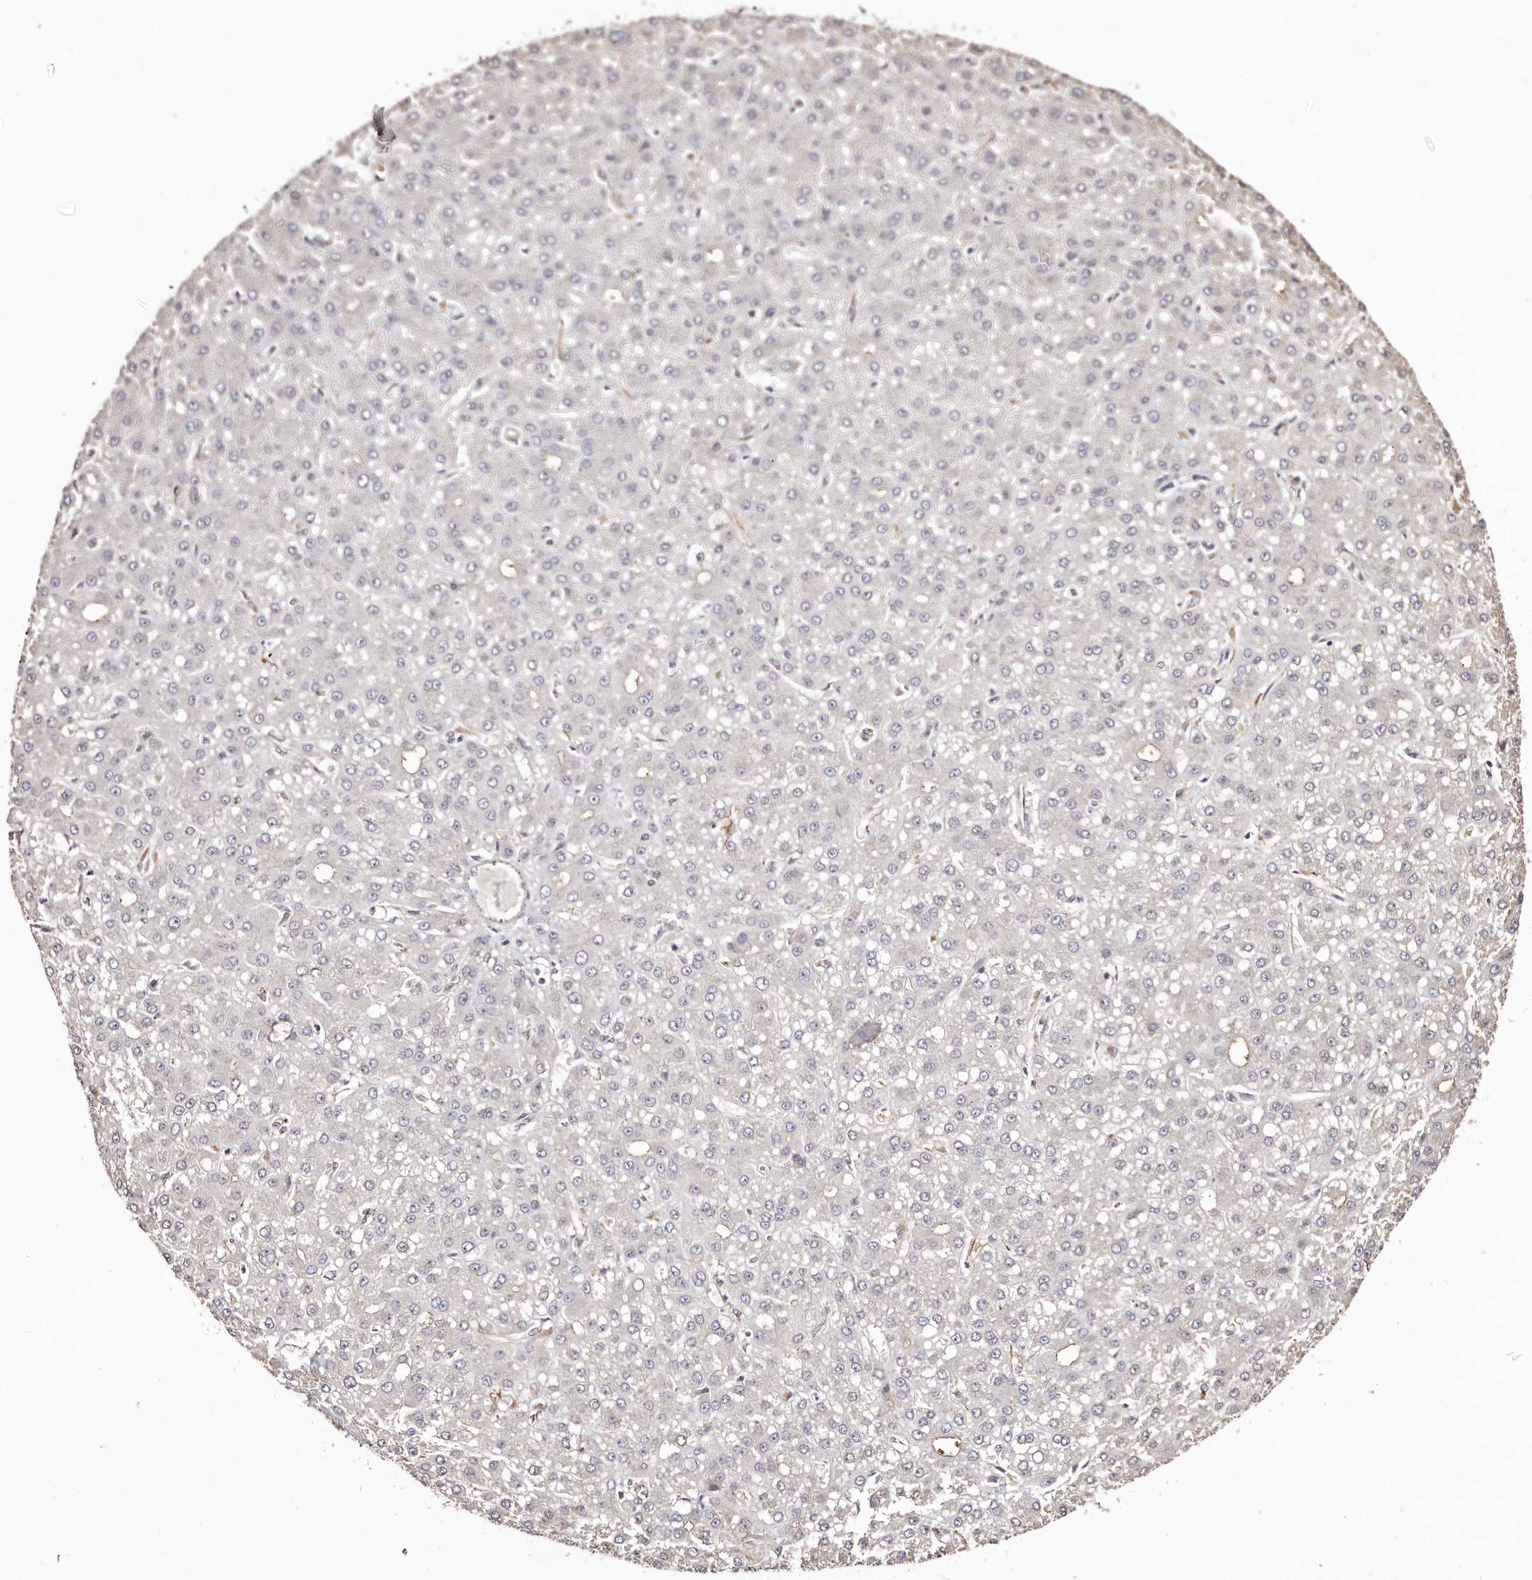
{"staining": {"intensity": "negative", "quantity": "none", "location": "none"}, "tissue": "liver cancer", "cell_type": "Tumor cells", "image_type": "cancer", "snomed": [{"axis": "morphology", "description": "Carcinoma, Hepatocellular, NOS"}, {"axis": "topography", "description": "Liver"}], "caption": "This is an IHC micrograph of liver cancer. There is no staining in tumor cells.", "gene": "ZNF557", "patient": {"sex": "male", "age": 67}}